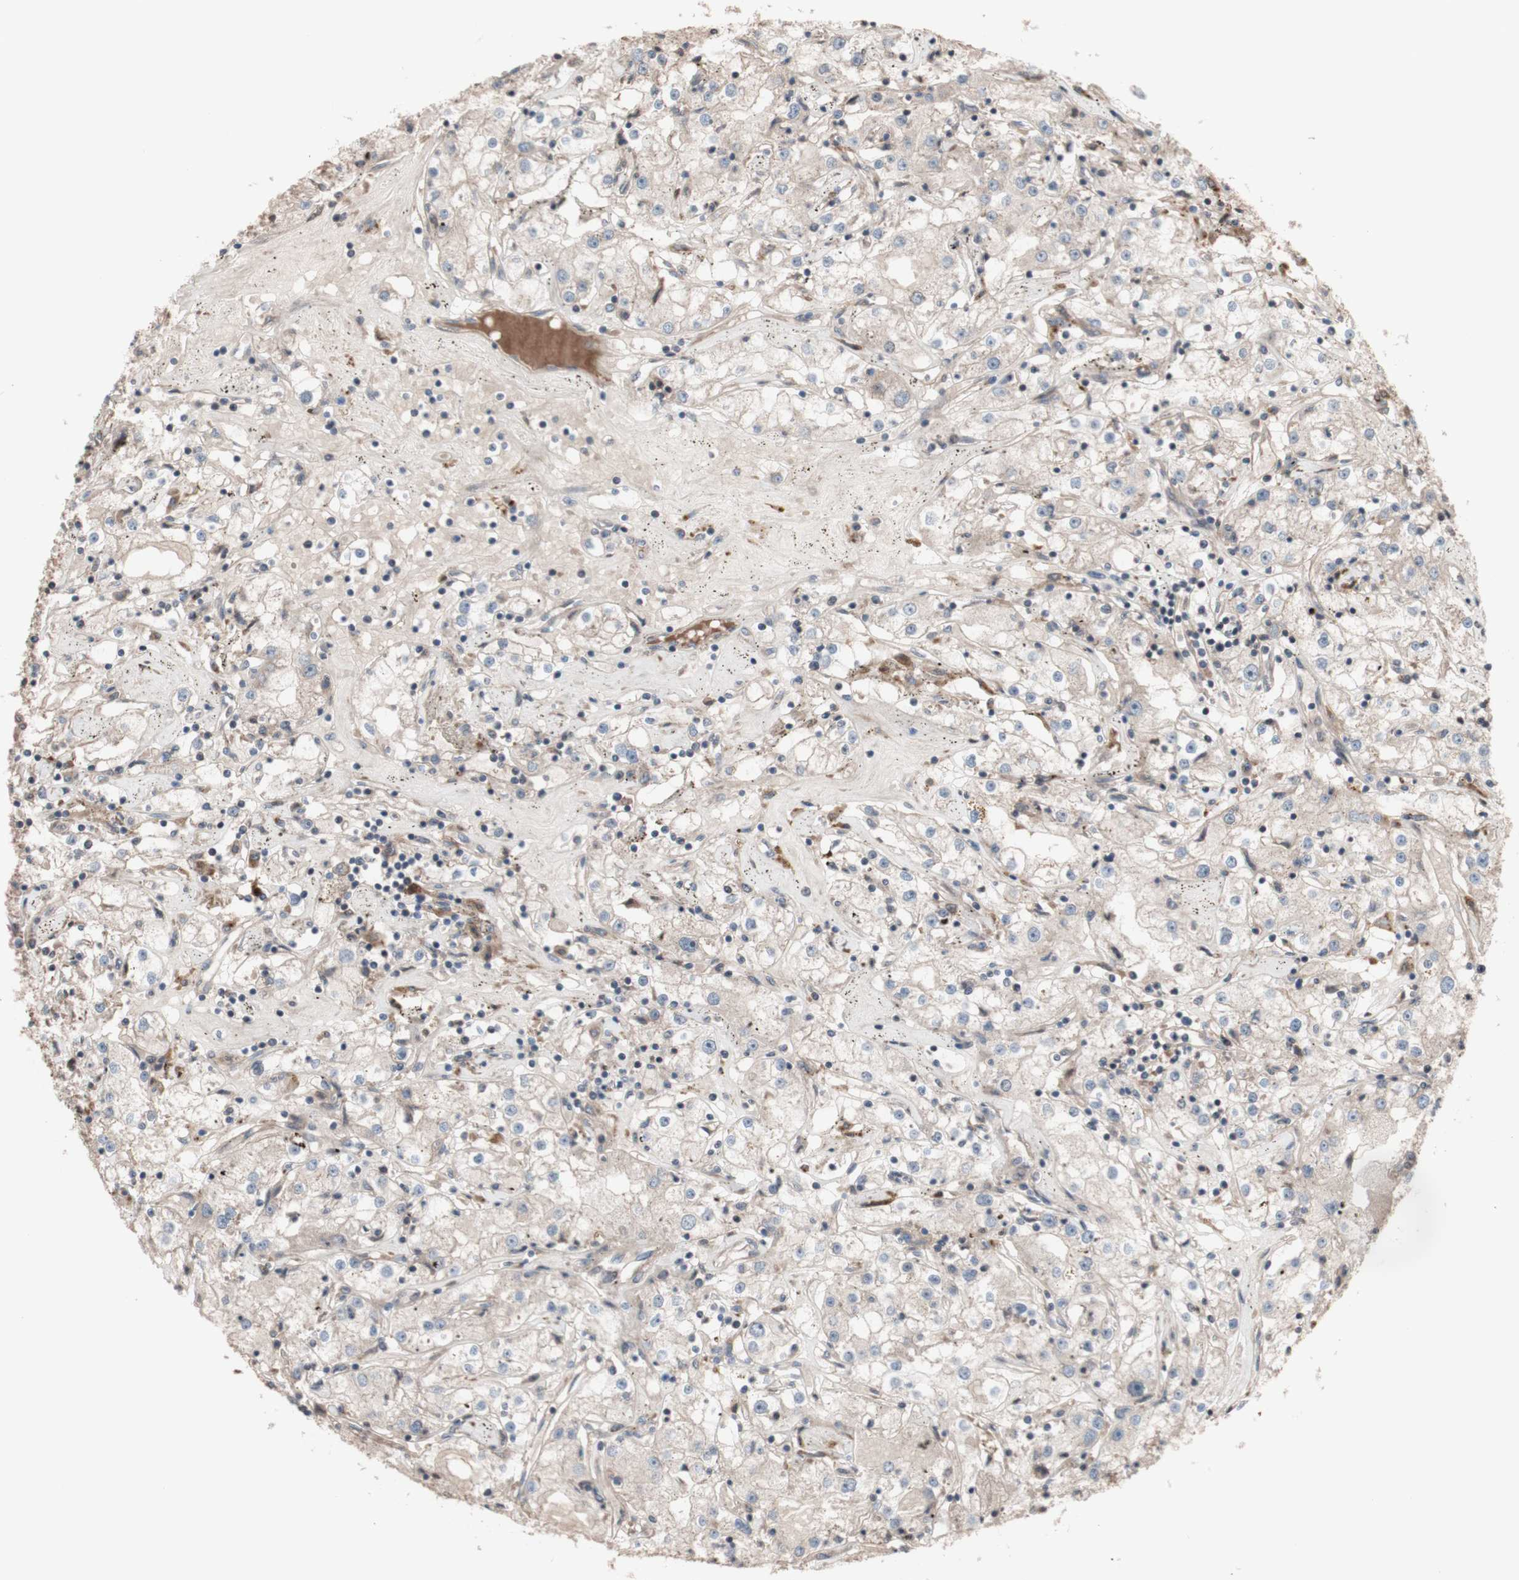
{"staining": {"intensity": "weak", "quantity": ">75%", "location": "cytoplasmic/membranous"}, "tissue": "renal cancer", "cell_type": "Tumor cells", "image_type": "cancer", "snomed": [{"axis": "morphology", "description": "Adenocarcinoma, NOS"}, {"axis": "topography", "description": "Kidney"}], "caption": "Adenocarcinoma (renal) tissue reveals weak cytoplasmic/membranous staining in approximately >75% of tumor cells, visualized by immunohistochemistry.", "gene": "COPB1", "patient": {"sex": "male", "age": 56}}